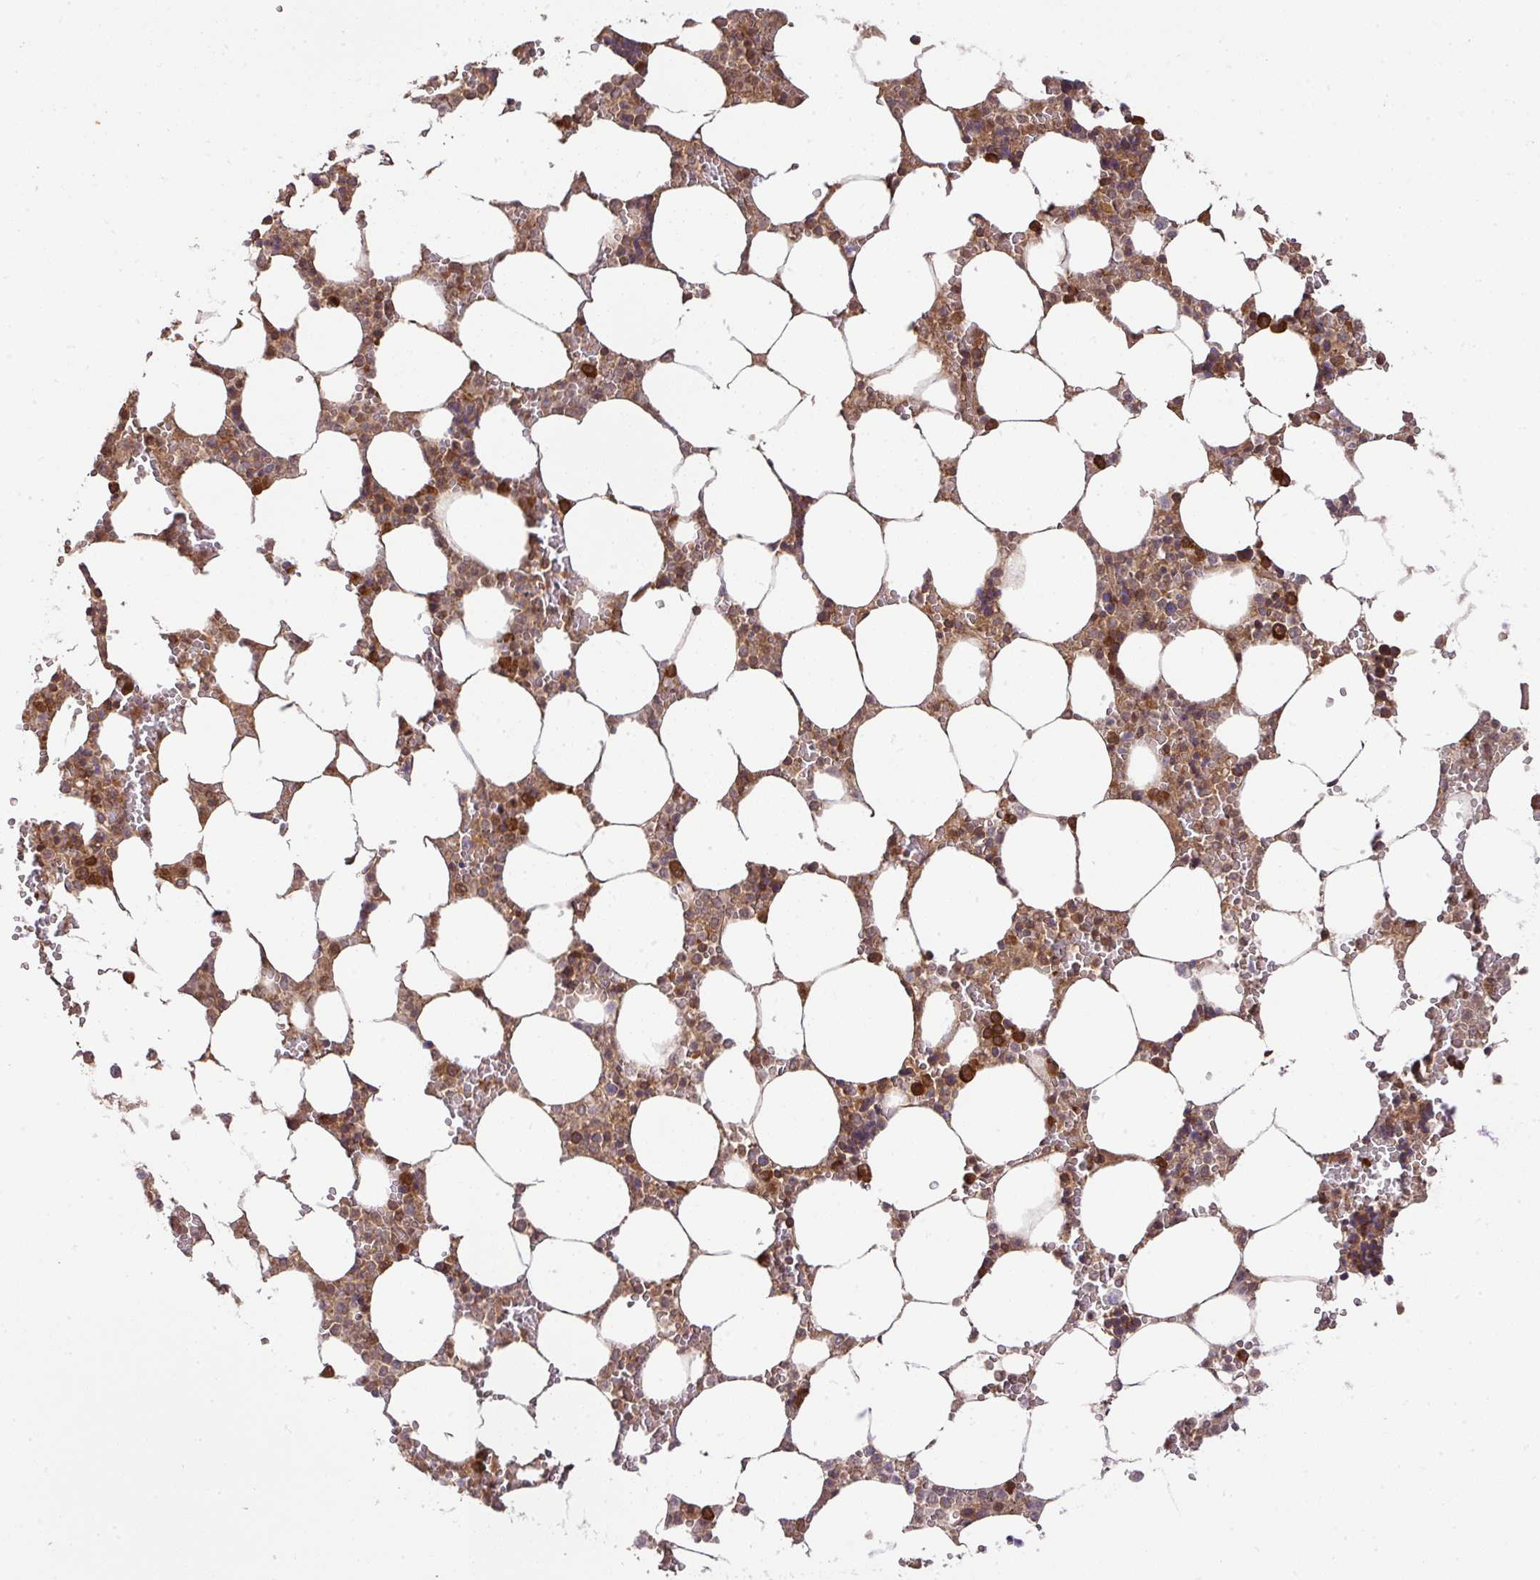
{"staining": {"intensity": "strong", "quantity": "25%-75%", "location": "cytoplasmic/membranous,nuclear"}, "tissue": "bone marrow", "cell_type": "Hematopoietic cells", "image_type": "normal", "snomed": [{"axis": "morphology", "description": "Normal tissue, NOS"}, {"axis": "topography", "description": "Bone marrow"}], "caption": "Immunohistochemistry image of normal bone marrow: bone marrow stained using immunohistochemistry exhibits high levels of strong protein expression localized specifically in the cytoplasmic/membranous,nuclear of hematopoietic cells, appearing as a cytoplasmic/membranous,nuclear brown color.", "gene": "GSPT1", "patient": {"sex": "male", "age": 64}}